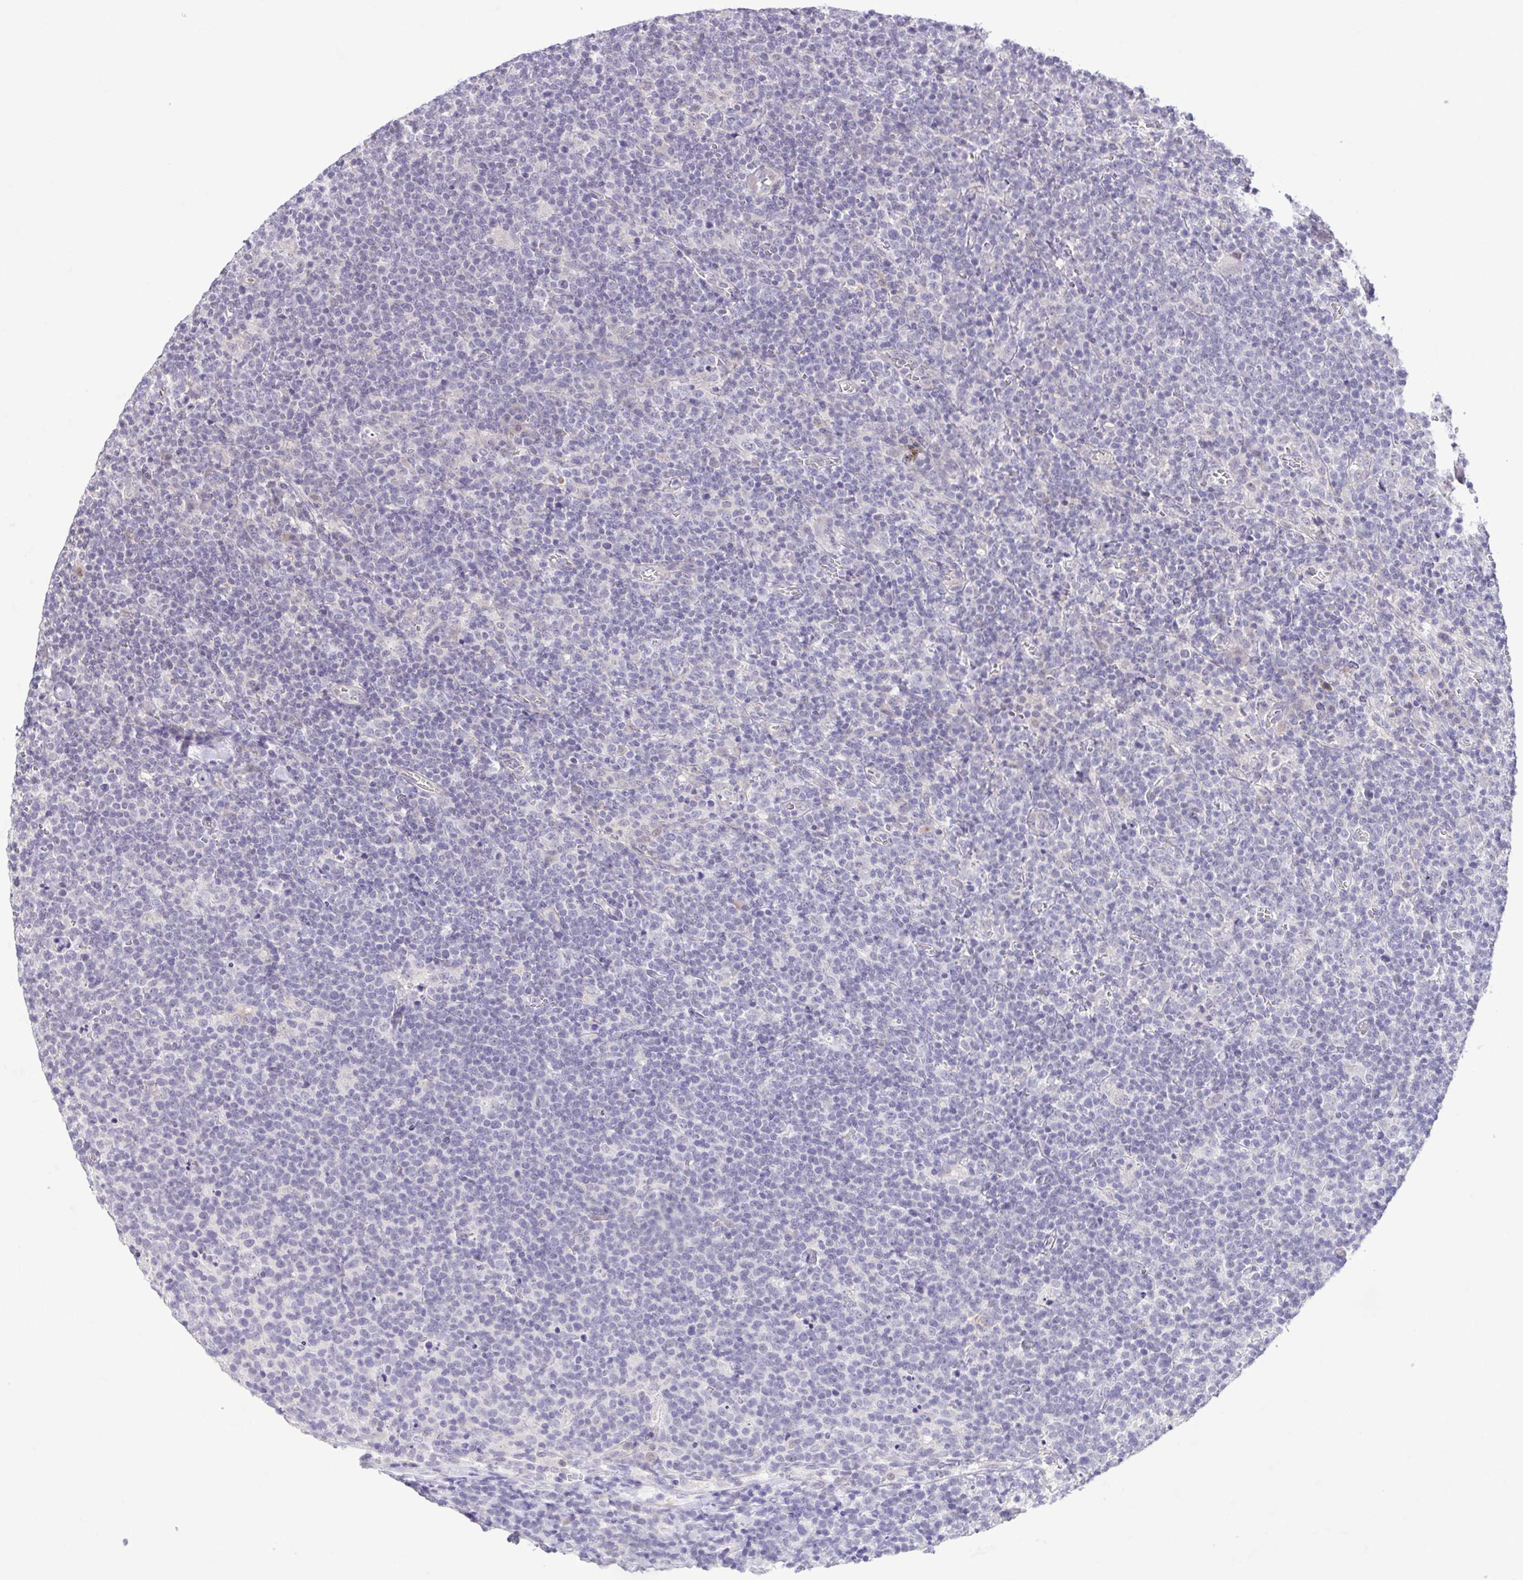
{"staining": {"intensity": "negative", "quantity": "none", "location": "none"}, "tissue": "lymphoma", "cell_type": "Tumor cells", "image_type": "cancer", "snomed": [{"axis": "morphology", "description": "Malignant lymphoma, non-Hodgkin's type, High grade"}, {"axis": "topography", "description": "Lymph node"}], "caption": "Tumor cells show no significant positivity in high-grade malignant lymphoma, non-Hodgkin's type. (DAB (3,3'-diaminobenzidine) immunohistochemistry, high magnification).", "gene": "IL1RN", "patient": {"sex": "male", "age": 61}}